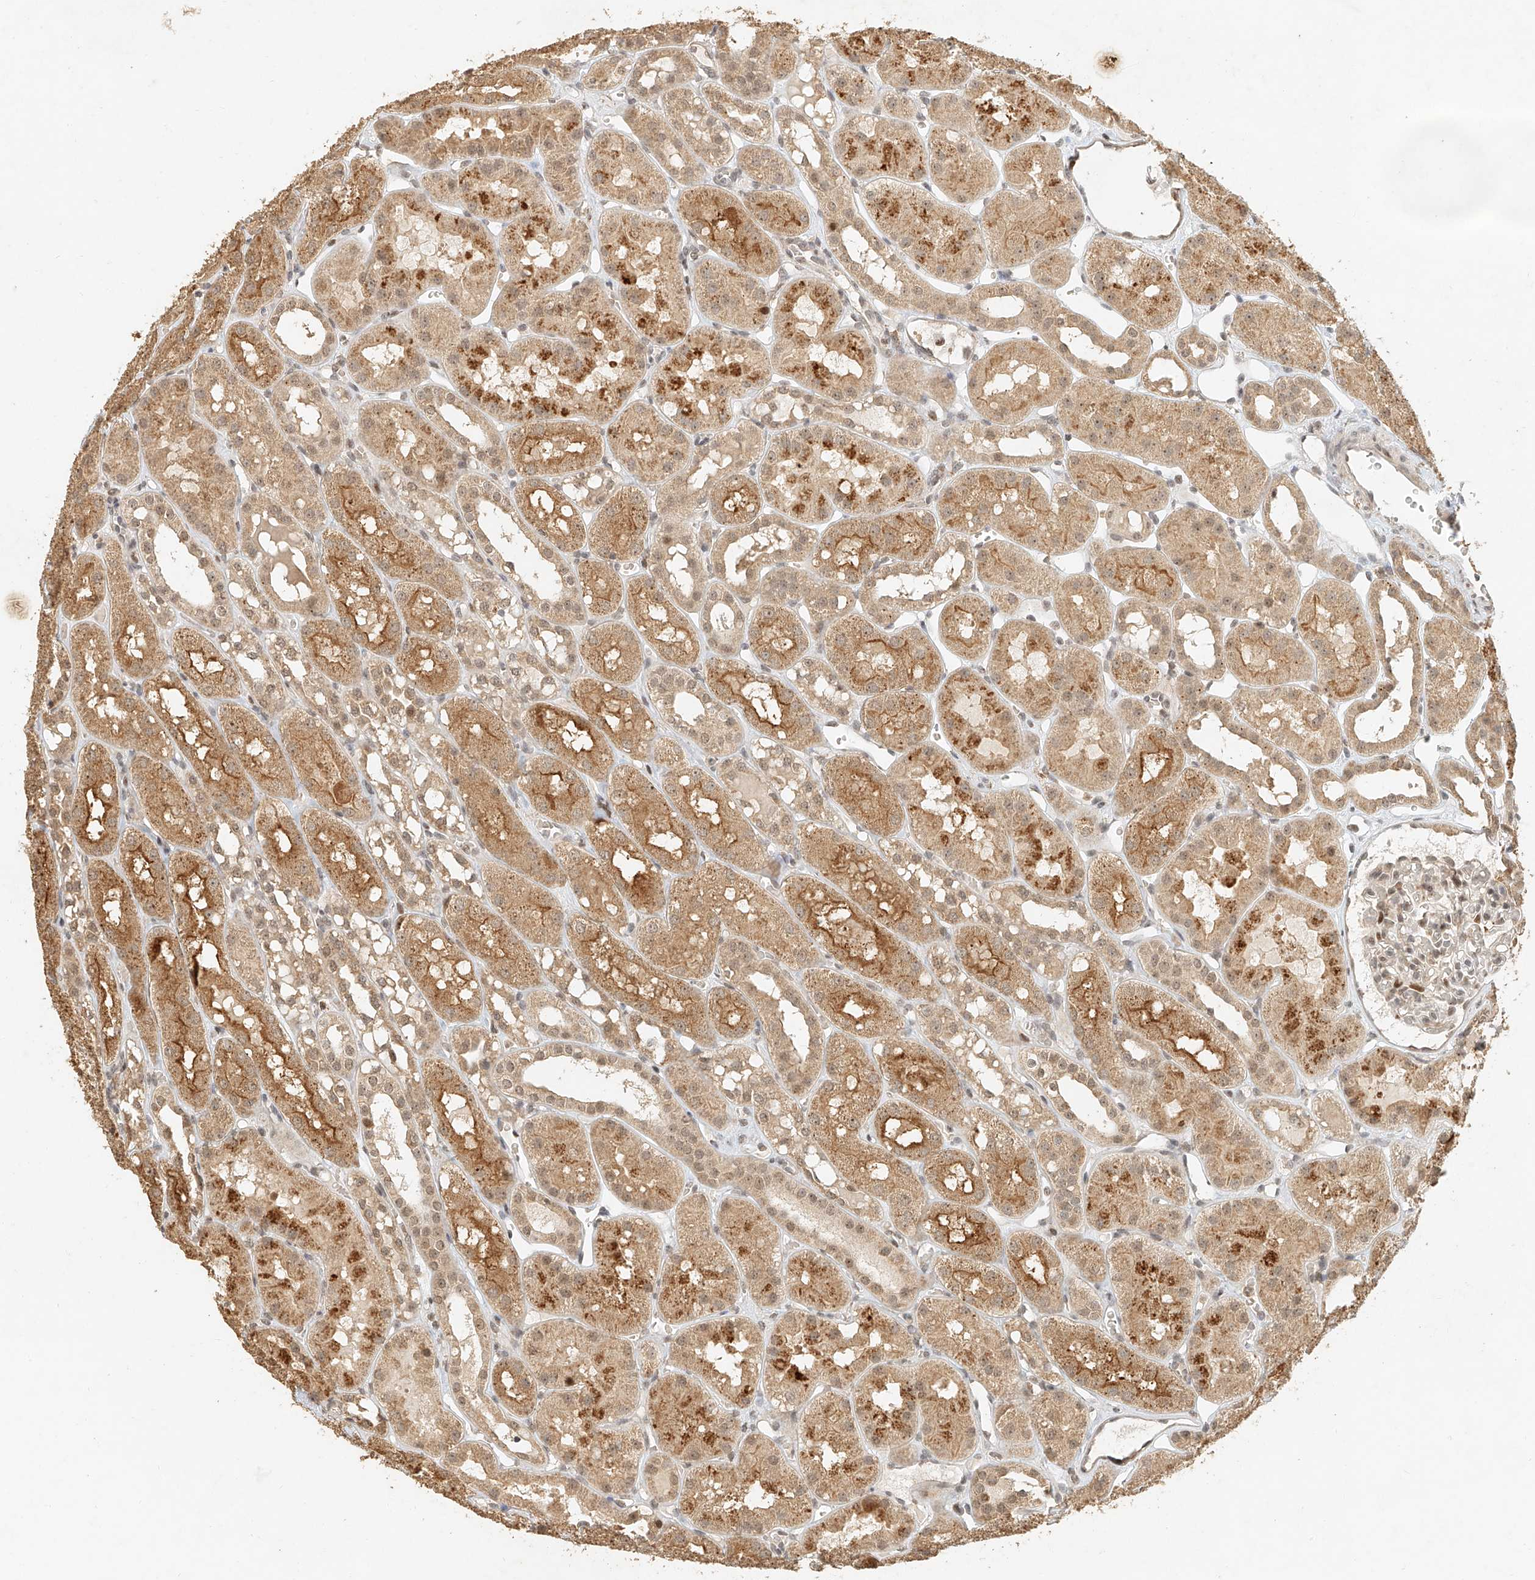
{"staining": {"intensity": "moderate", "quantity": ">75%", "location": "nuclear"}, "tissue": "kidney", "cell_type": "Cells in glomeruli", "image_type": "normal", "snomed": [{"axis": "morphology", "description": "Normal tissue, NOS"}, {"axis": "topography", "description": "Kidney"}], "caption": "Moderate nuclear protein positivity is appreciated in about >75% of cells in glomeruli in kidney.", "gene": "CXorf58", "patient": {"sex": "male", "age": 16}}